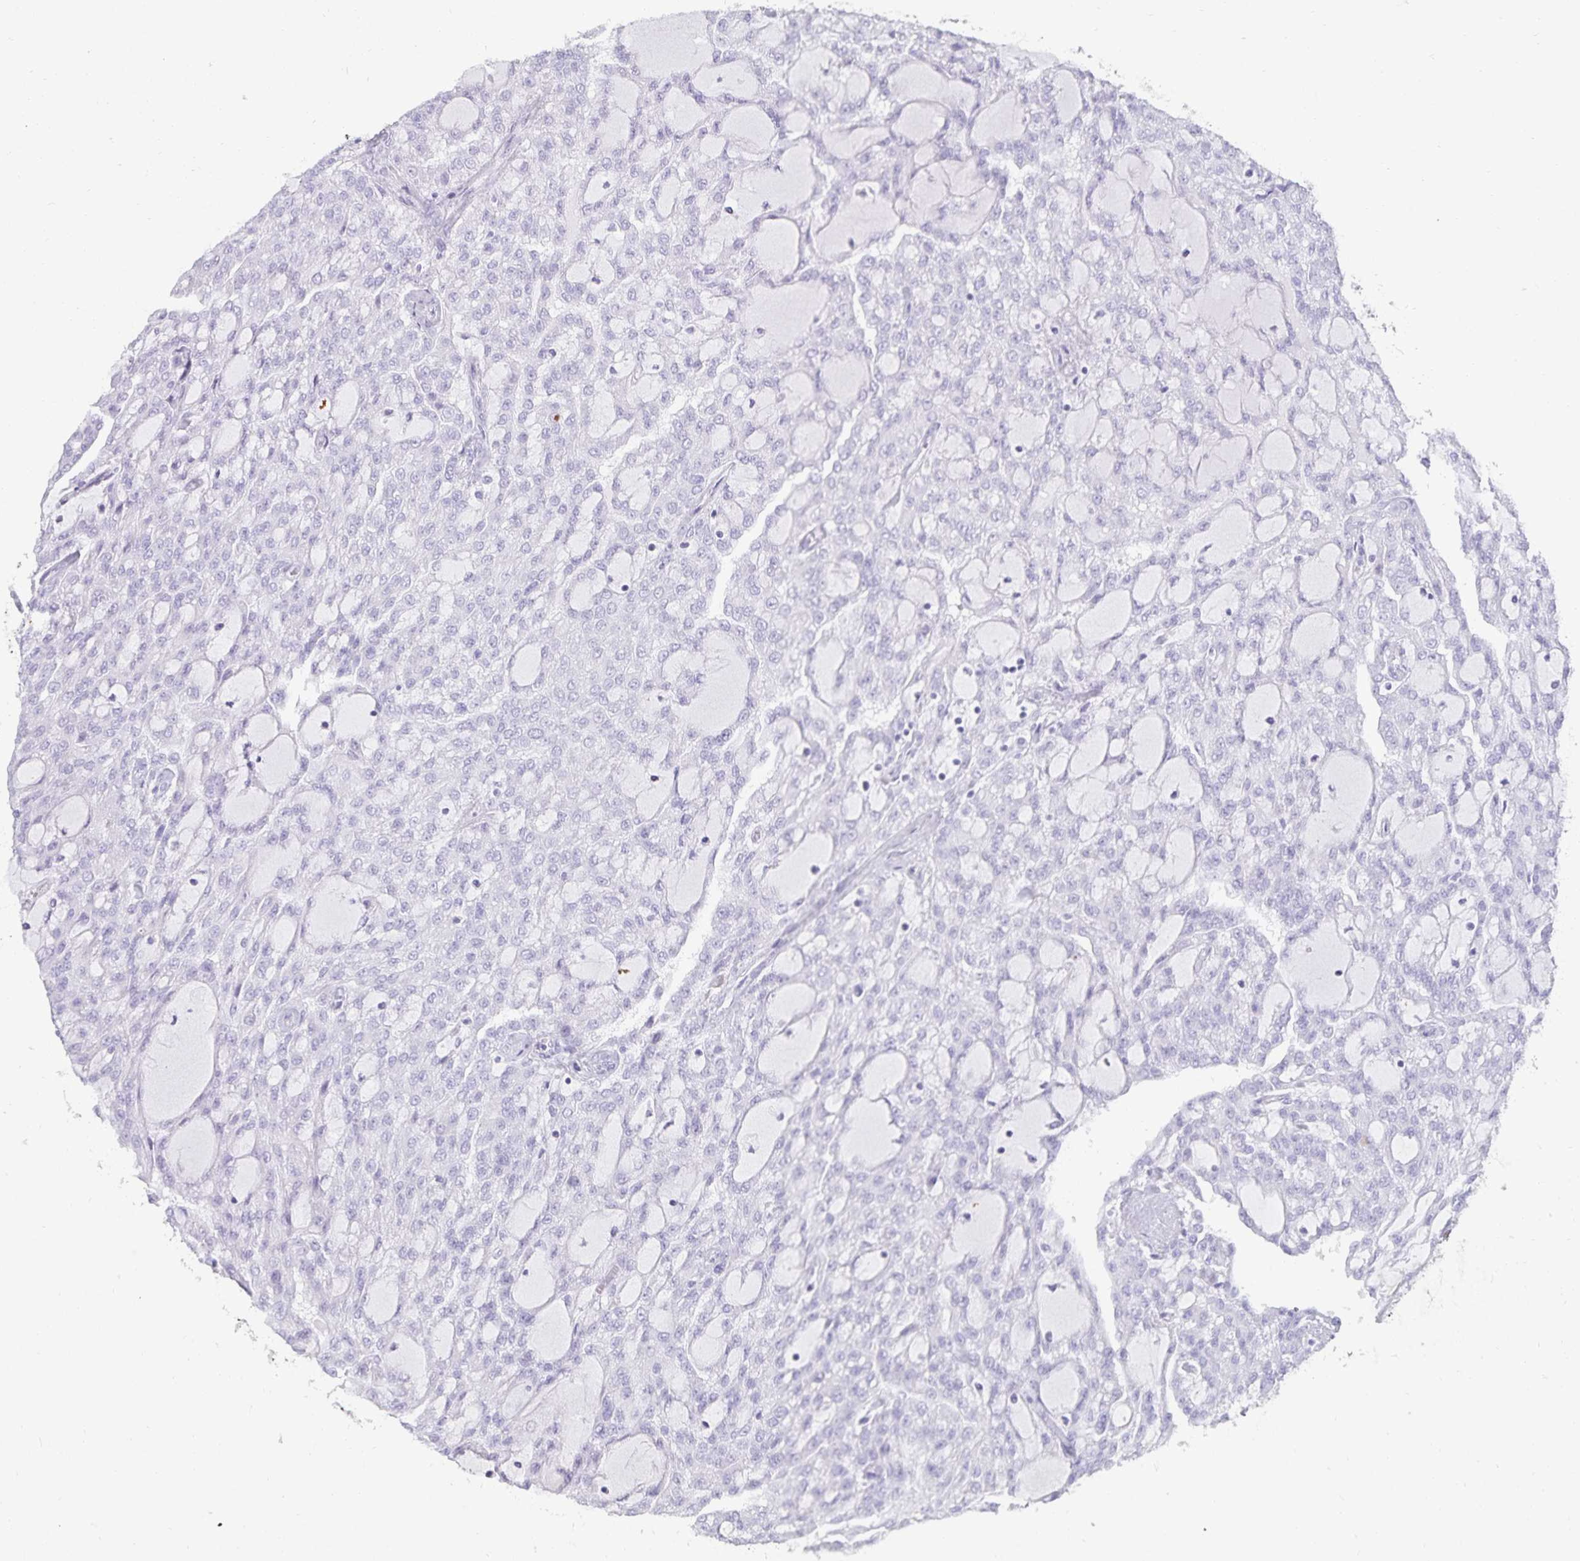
{"staining": {"intensity": "negative", "quantity": "none", "location": "none"}, "tissue": "renal cancer", "cell_type": "Tumor cells", "image_type": "cancer", "snomed": [{"axis": "morphology", "description": "Adenocarcinoma, NOS"}, {"axis": "topography", "description": "Kidney"}], "caption": "Immunohistochemical staining of renal cancer (adenocarcinoma) displays no significant expression in tumor cells.", "gene": "DEFA6", "patient": {"sex": "male", "age": 63}}